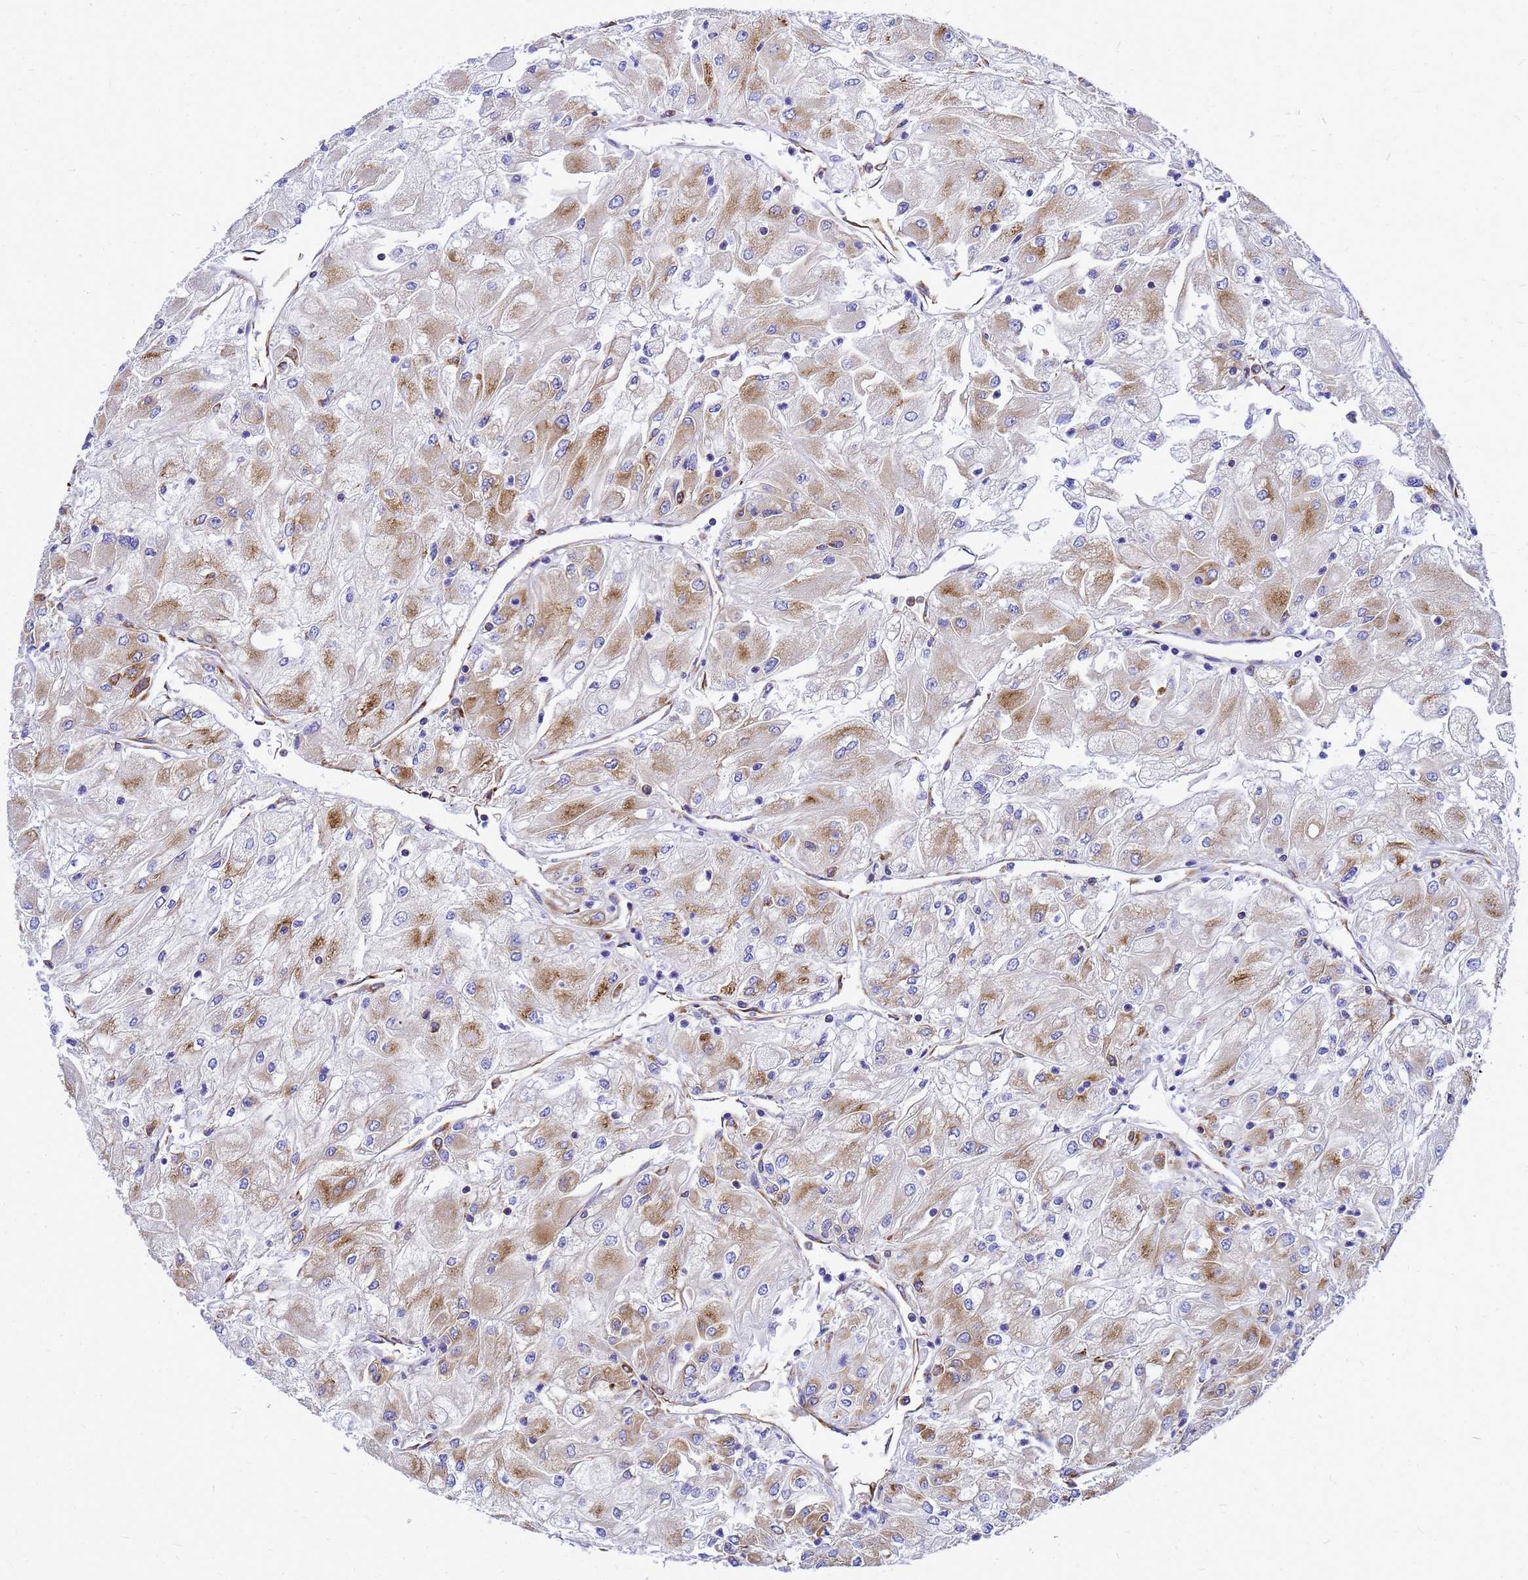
{"staining": {"intensity": "moderate", "quantity": ">75%", "location": "cytoplasmic/membranous"}, "tissue": "renal cancer", "cell_type": "Tumor cells", "image_type": "cancer", "snomed": [{"axis": "morphology", "description": "Adenocarcinoma, NOS"}, {"axis": "topography", "description": "Kidney"}], "caption": "Human renal adenocarcinoma stained for a protein (brown) shows moderate cytoplasmic/membranous positive expression in about >75% of tumor cells.", "gene": "EEF1D", "patient": {"sex": "male", "age": 80}}